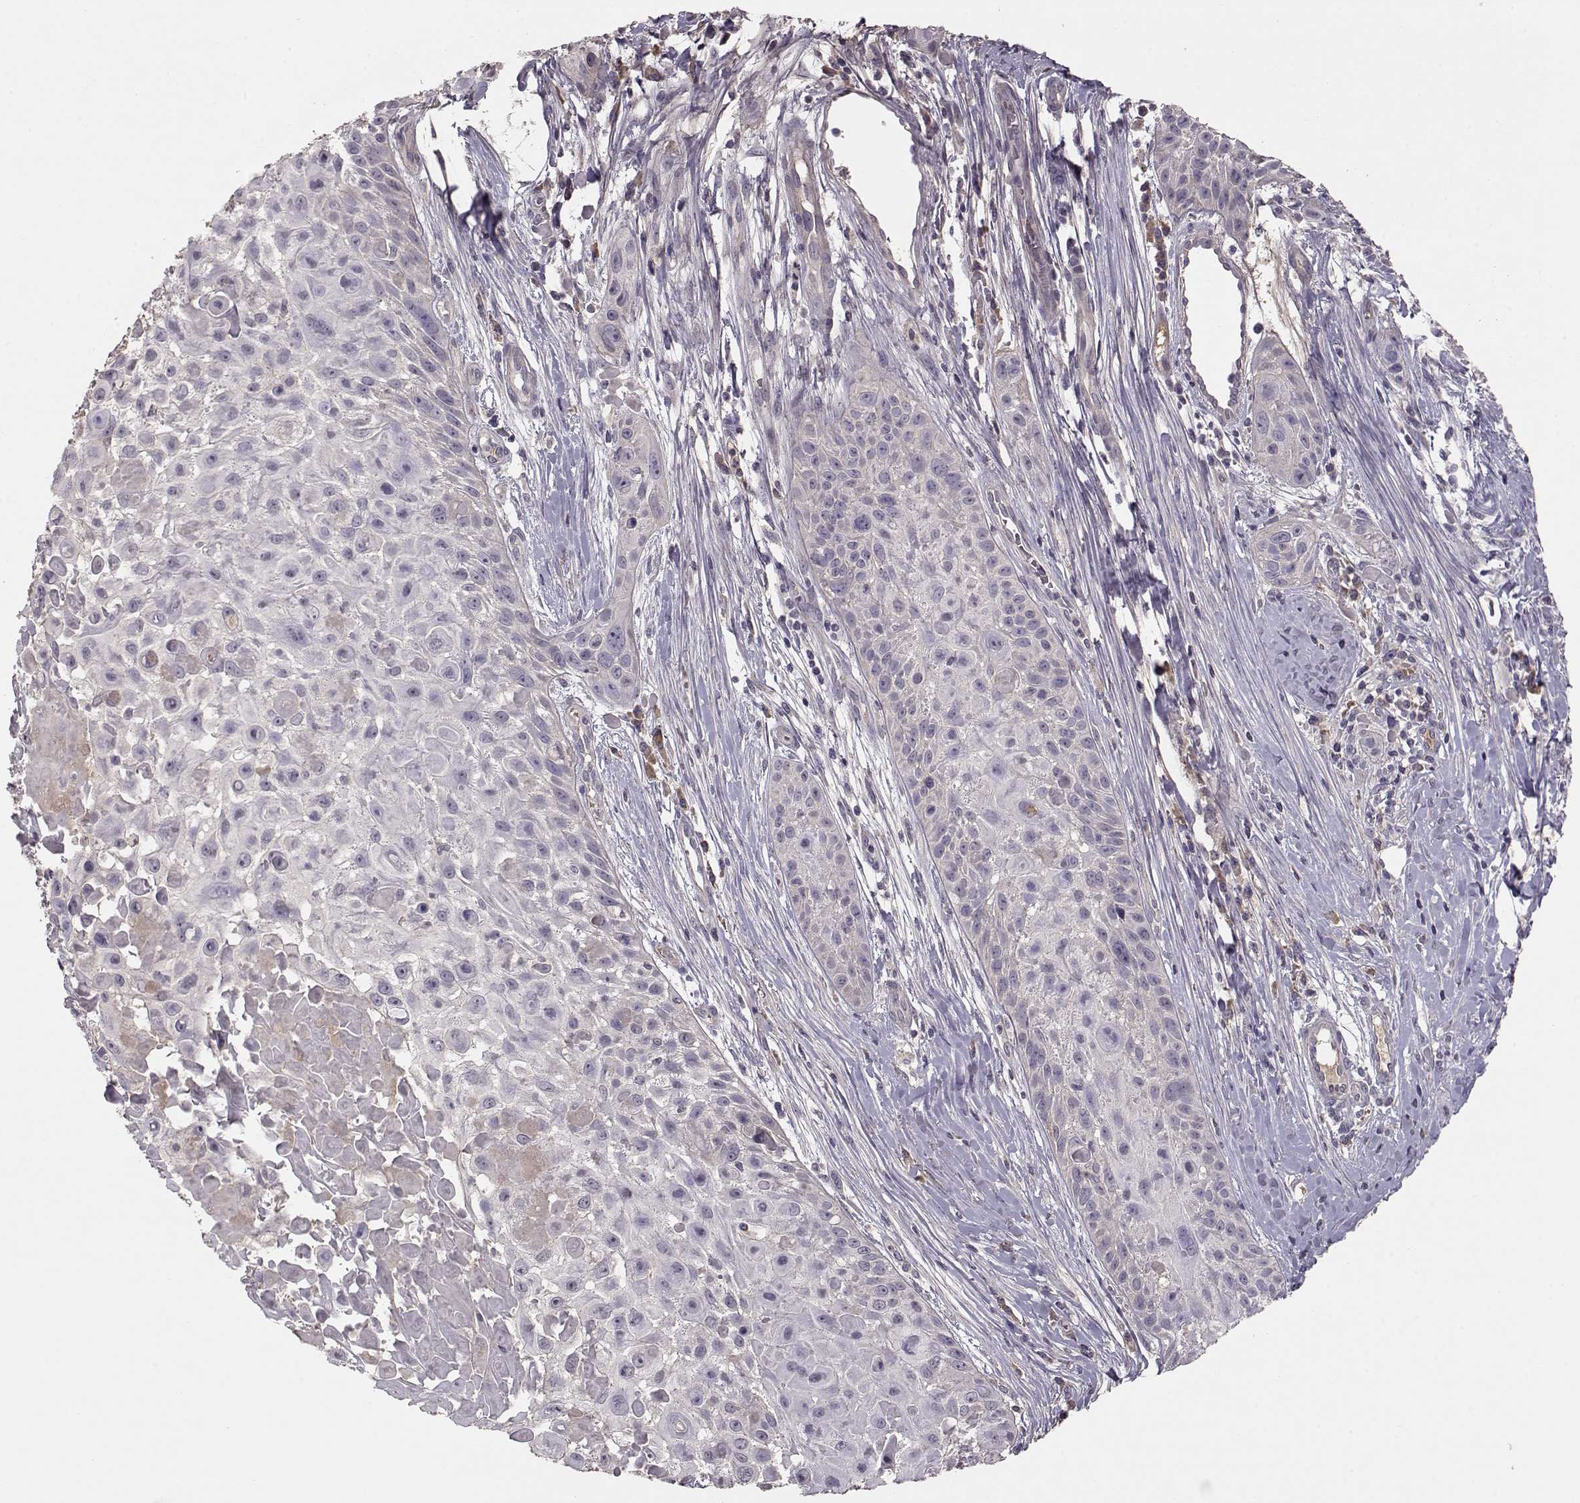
{"staining": {"intensity": "negative", "quantity": "none", "location": "none"}, "tissue": "skin cancer", "cell_type": "Tumor cells", "image_type": "cancer", "snomed": [{"axis": "morphology", "description": "Squamous cell carcinoma, NOS"}, {"axis": "topography", "description": "Skin"}, {"axis": "topography", "description": "Anal"}], "caption": "Human skin cancer (squamous cell carcinoma) stained for a protein using IHC shows no positivity in tumor cells.", "gene": "PMCH", "patient": {"sex": "female", "age": 75}}